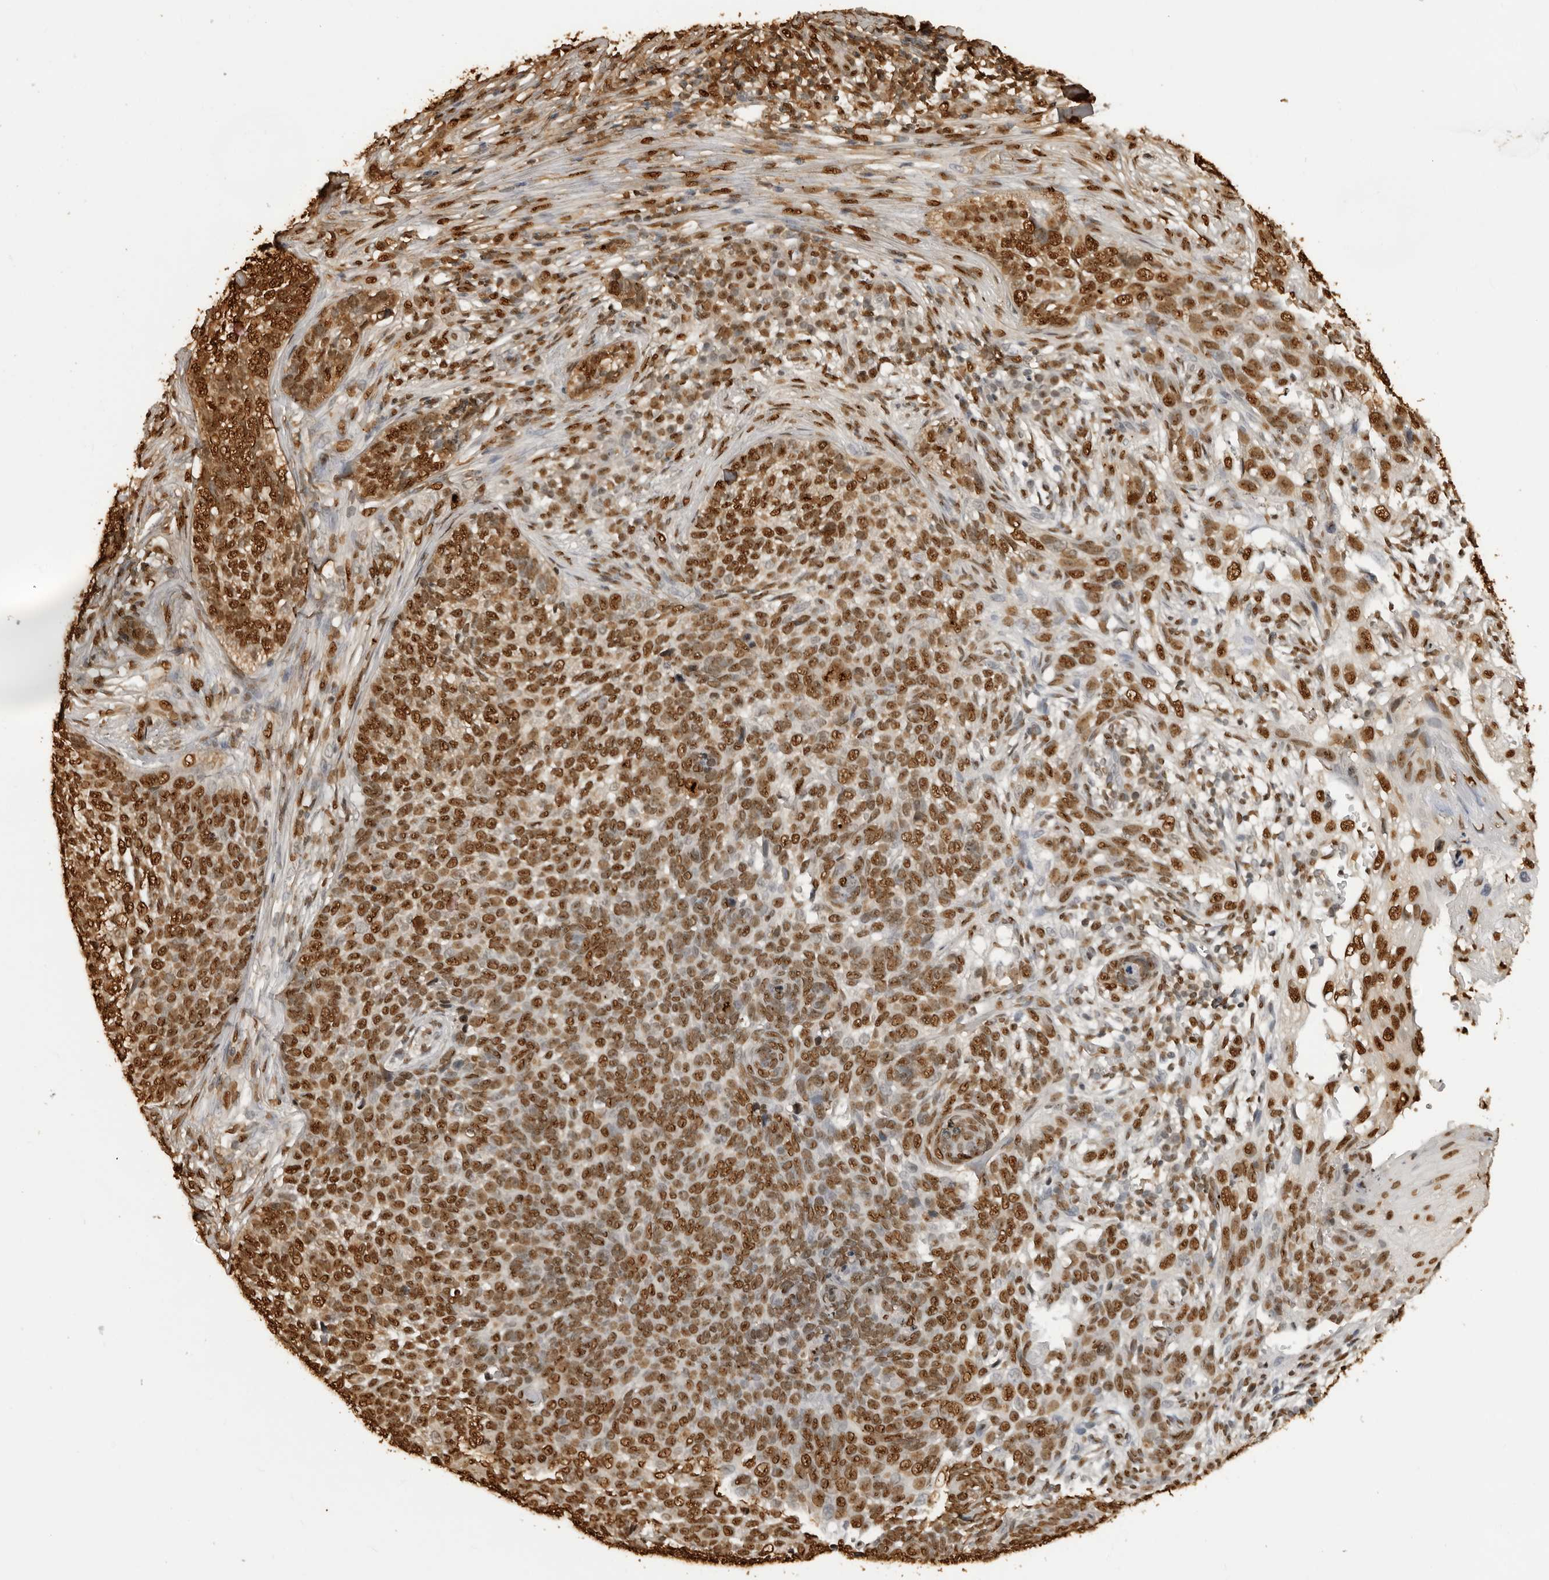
{"staining": {"intensity": "strong", "quantity": ">75%", "location": "cytoplasmic/membranous,nuclear"}, "tissue": "skin cancer", "cell_type": "Tumor cells", "image_type": "cancer", "snomed": [{"axis": "morphology", "description": "Basal cell carcinoma"}, {"axis": "topography", "description": "Skin"}], "caption": "IHC (DAB (3,3'-diaminobenzidine)) staining of human skin cancer (basal cell carcinoma) displays strong cytoplasmic/membranous and nuclear protein staining in about >75% of tumor cells. The staining is performed using DAB brown chromogen to label protein expression. The nuclei are counter-stained blue using hematoxylin.", "gene": "ZFP91", "patient": {"sex": "female", "age": 64}}